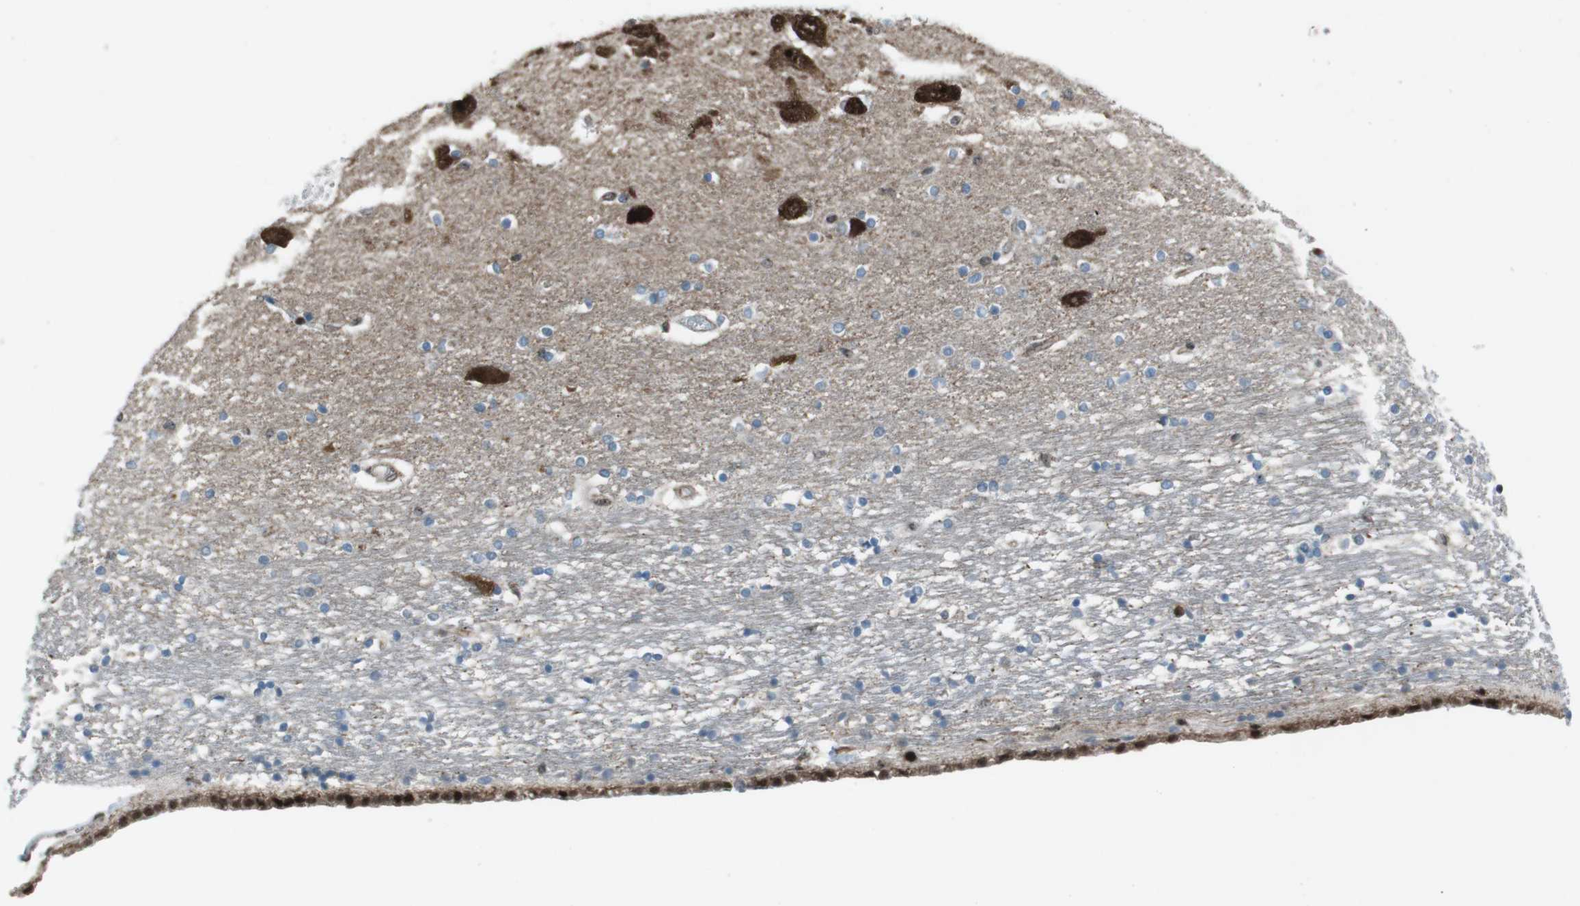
{"staining": {"intensity": "moderate", "quantity": "<25%", "location": "nuclear"}, "tissue": "hippocampus", "cell_type": "Glial cells", "image_type": "normal", "snomed": [{"axis": "morphology", "description": "Normal tissue, NOS"}, {"axis": "topography", "description": "Hippocampus"}], "caption": "Moderate nuclear expression for a protein is present in about <25% of glial cells of benign hippocampus using immunohistochemistry (IHC).", "gene": "CSNK1D", "patient": {"sex": "female", "age": 54}}